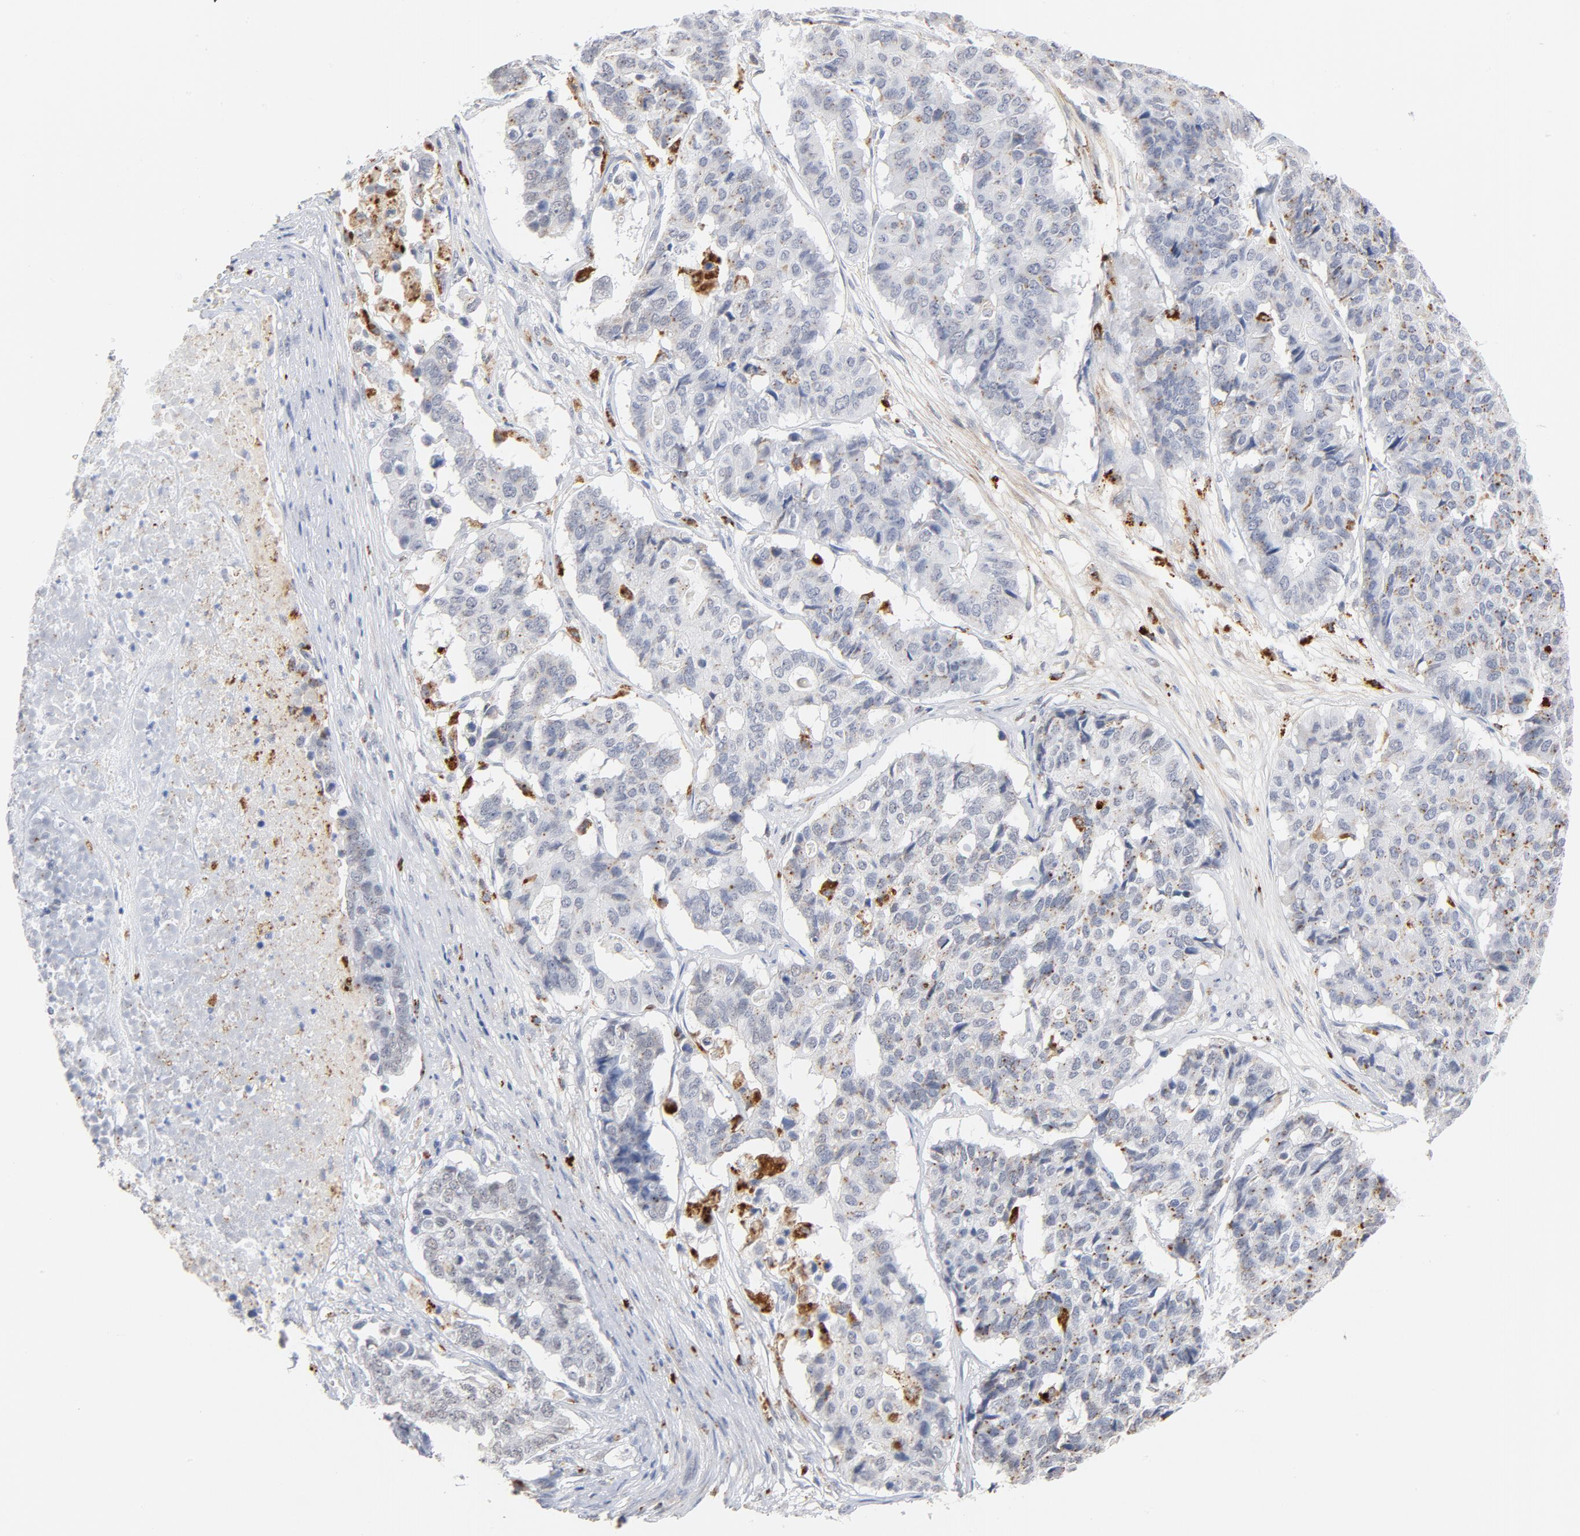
{"staining": {"intensity": "weak", "quantity": "<25%", "location": "cytoplasmic/membranous"}, "tissue": "pancreatic cancer", "cell_type": "Tumor cells", "image_type": "cancer", "snomed": [{"axis": "morphology", "description": "Adenocarcinoma, NOS"}, {"axis": "topography", "description": "Pancreas"}], "caption": "There is no significant positivity in tumor cells of adenocarcinoma (pancreatic).", "gene": "LTBP2", "patient": {"sex": "male", "age": 50}}